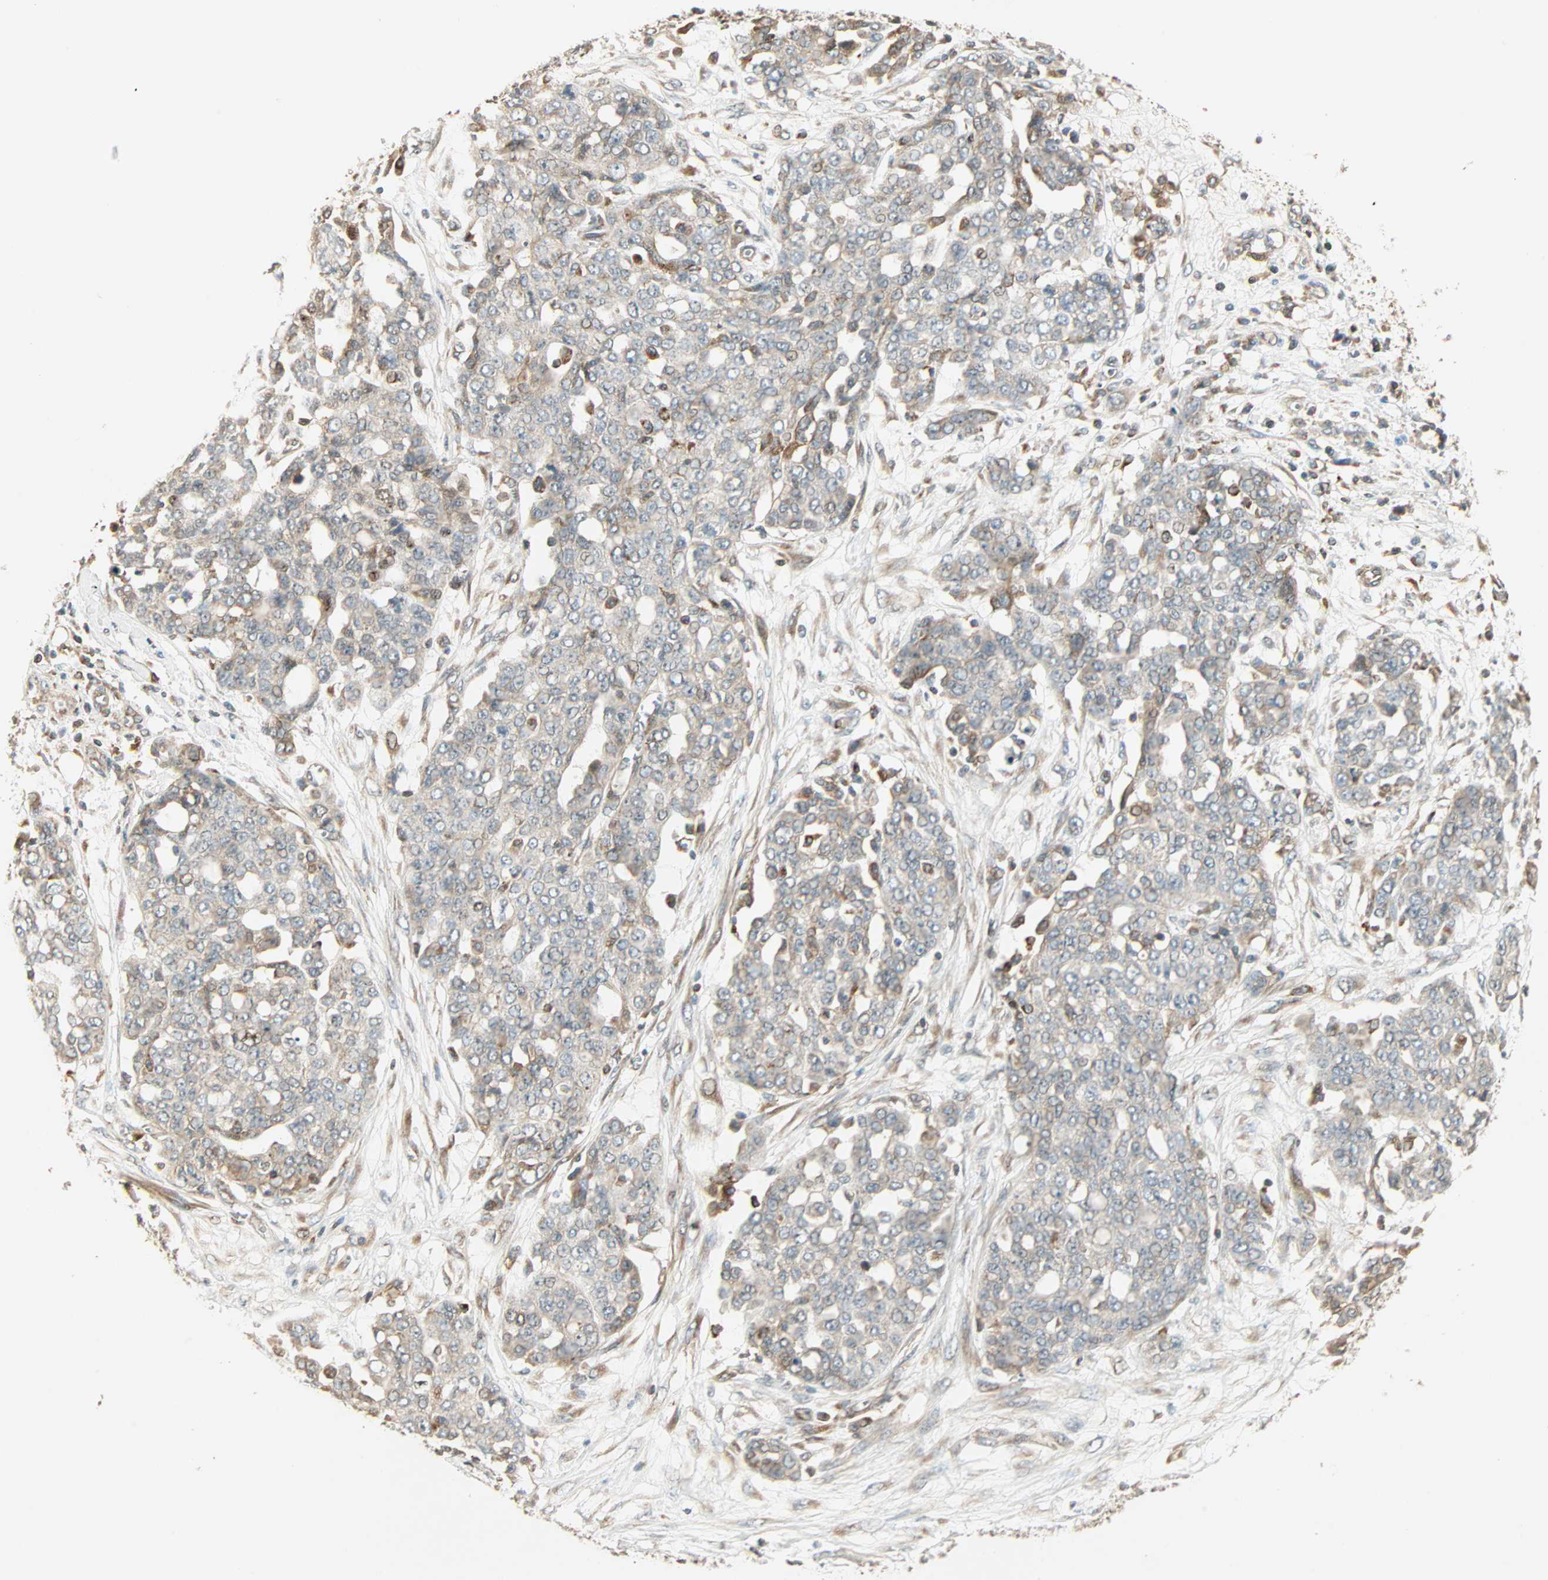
{"staining": {"intensity": "weak", "quantity": ">75%", "location": "cytoplasmic/membranous"}, "tissue": "ovarian cancer", "cell_type": "Tumor cells", "image_type": "cancer", "snomed": [{"axis": "morphology", "description": "Cystadenocarcinoma, serous, NOS"}, {"axis": "topography", "description": "Soft tissue"}, {"axis": "topography", "description": "Ovary"}], "caption": "IHC (DAB (3,3'-diaminobenzidine)) staining of ovarian serous cystadenocarcinoma reveals weak cytoplasmic/membranous protein staining in about >75% of tumor cells.", "gene": "PNPLA6", "patient": {"sex": "female", "age": 57}}